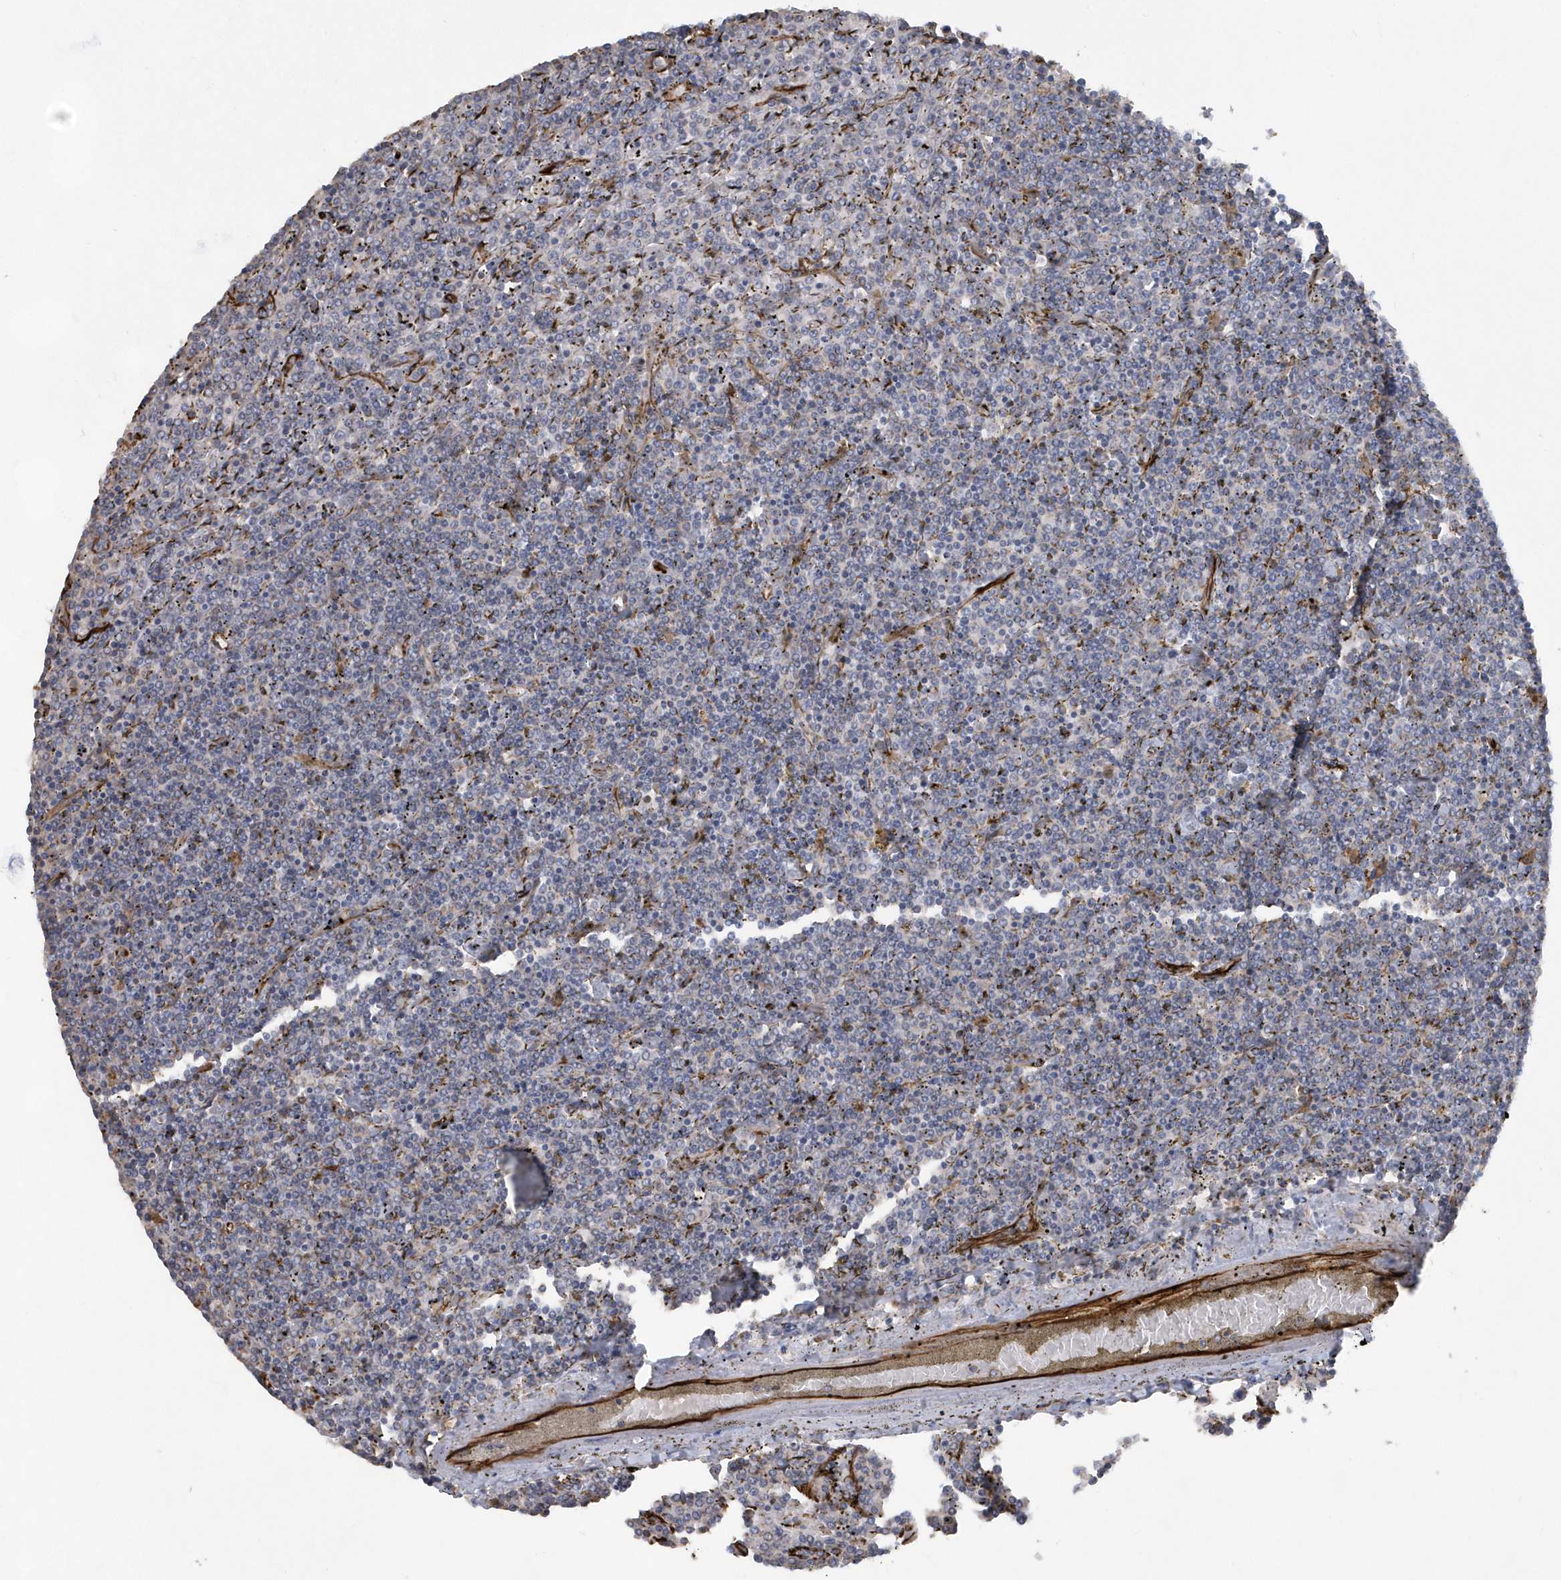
{"staining": {"intensity": "negative", "quantity": "none", "location": "none"}, "tissue": "lymphoma", "cell_type": "Tumor cells", "image_type": "cancer", "snomed": [{"axis": "morphology", "description": "Malignant lymphoma, non-Hodgkin's type, Low grade"}, {"axis": "topography", "description": "Spleen"}], "caption": "Immunohistochemical staining of lymphoma displays no significant expression in tumor cells.", "gene": "RAB17", "patient": {"sex": "female", "age": 19}}